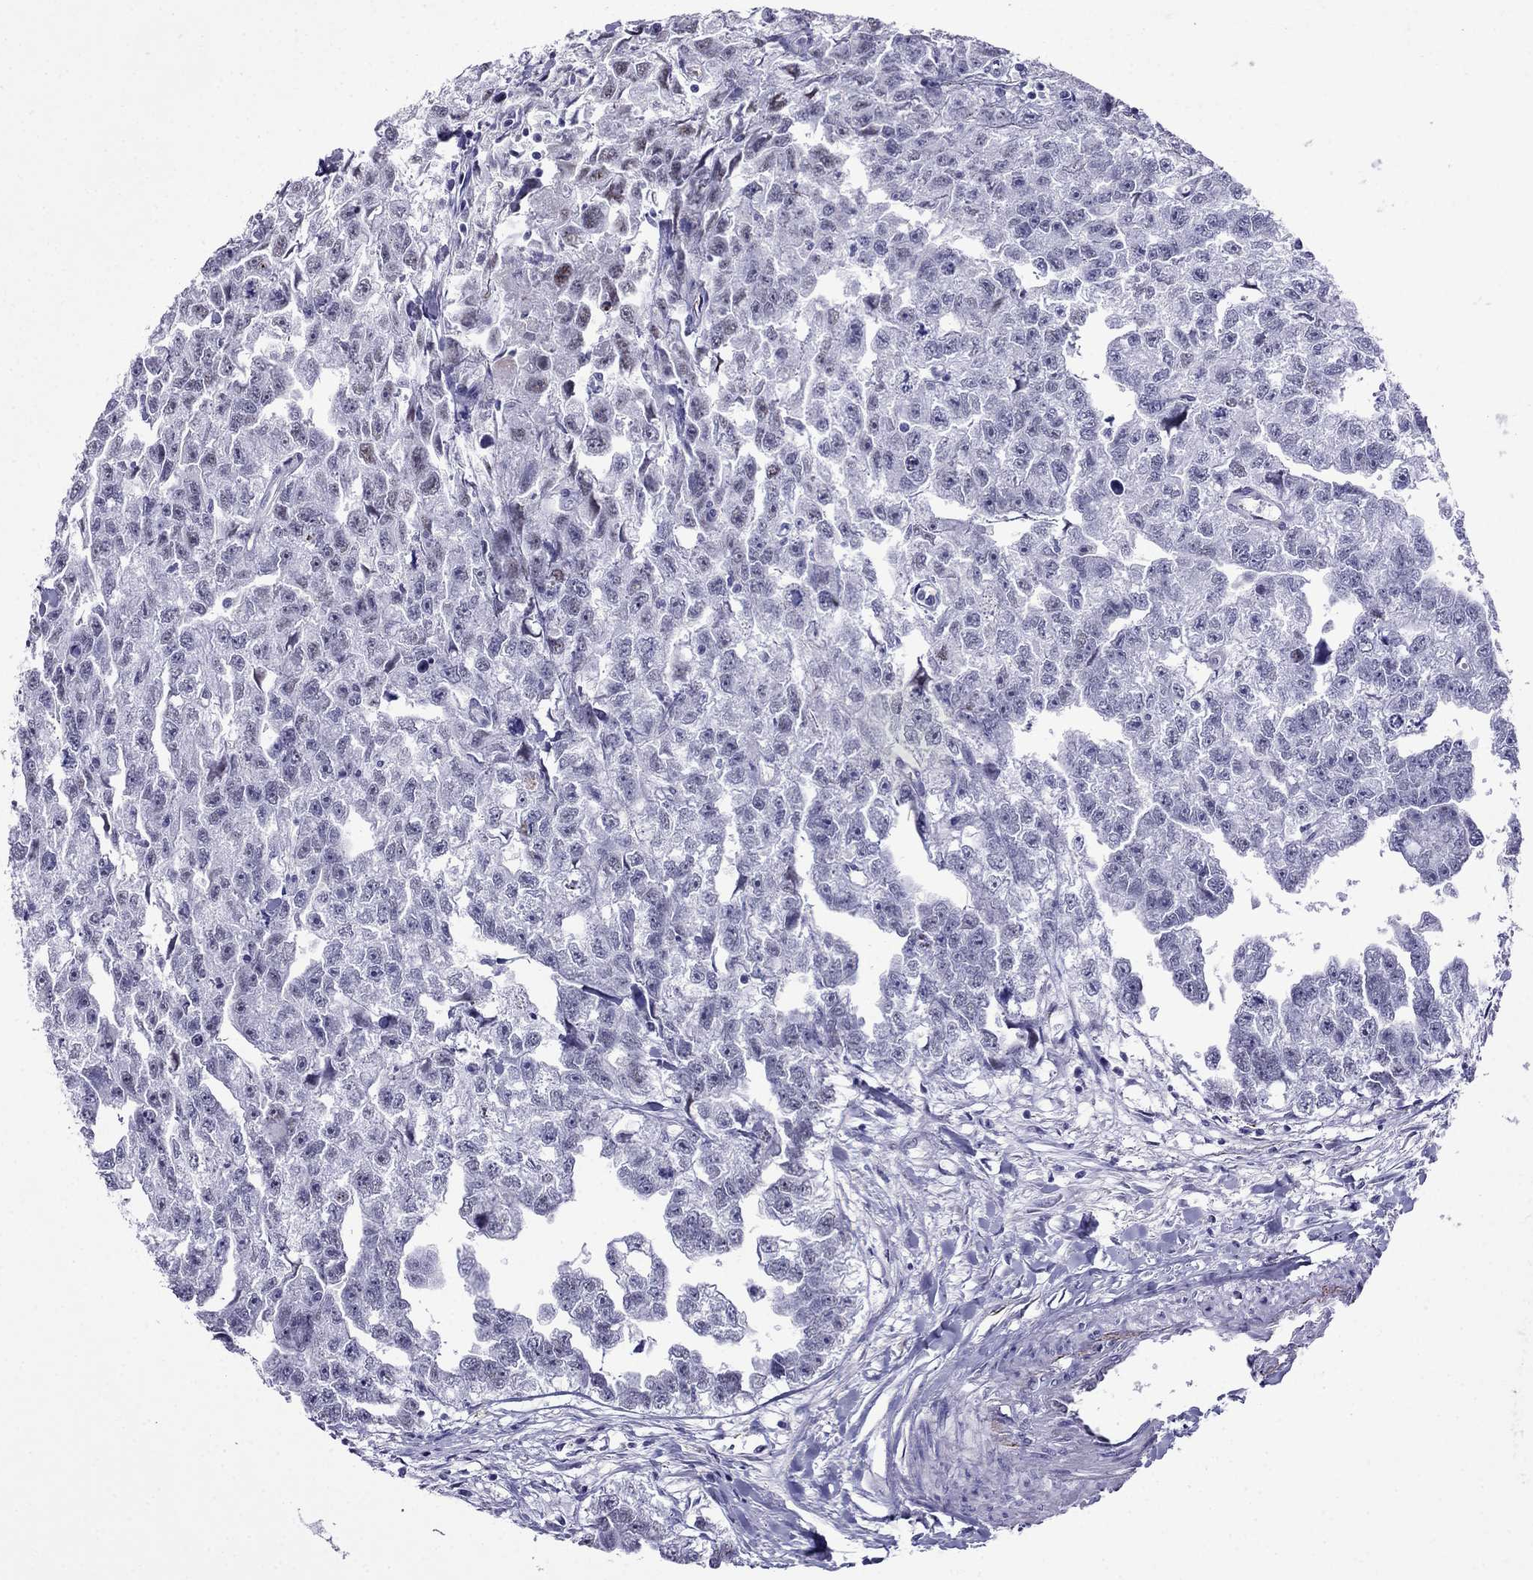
{"staining": {"intensity": "negative", "quantity": "none", "location": "none"}, "tissue": "testis cancer", "cell_type": "Tumor cells", "image_type": "cancer", "snomed": [{"axis": "morphology", "description": "Carcinoma, Embryonal, NOS"}, {"axis": "morphology", "description": "Teratoma, malignant, NOS"}, {"axis": "topography", "description": "Testis"}], "caption": "An immunohistochemistry (IHC) micrograph of testis cancer (teratoma (malignant)) is shown. There is no staining in tumor cells of testis cancer (teratoma (malignant)).", "gene": "MGP", "patient": {"sex": "male", "age": 44}}